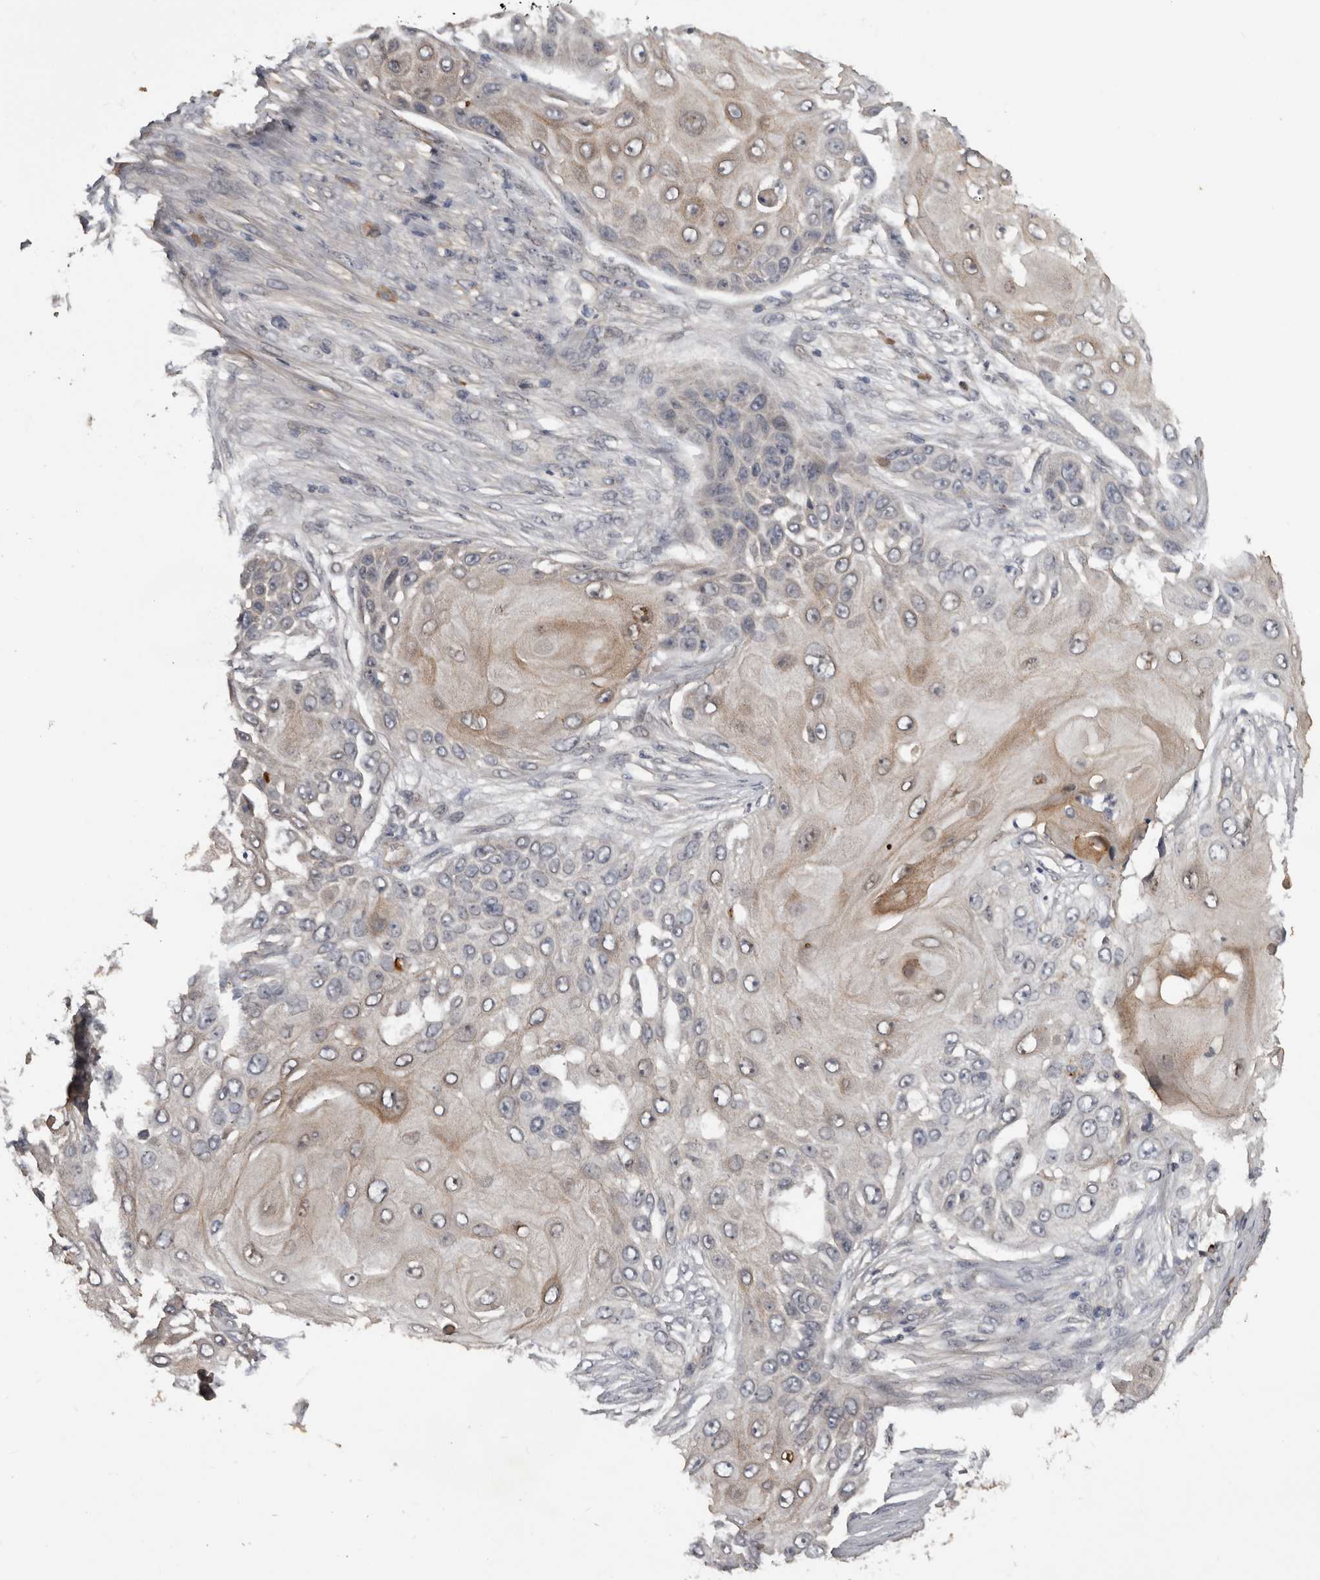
{"staining": {"intensity": "weak", "quantity": "<25%", "location": "cytoplasmic/membranous,nuclear"}, "tissue": "skin cancer", "cell_type": "Tumor cells", "image_type": "cancer", "snomed": [{"axis": "morphology", "description": "Squamous cell carcinoma, NOS"}, {"axis": "topography", "description": "Skin"}], "caption": "Immunohistochemical staining of human skin cancer displays no significant staining in tumor cells.", "gene": "NMUR1", "patient": {"sex": "female", "age": 44}}